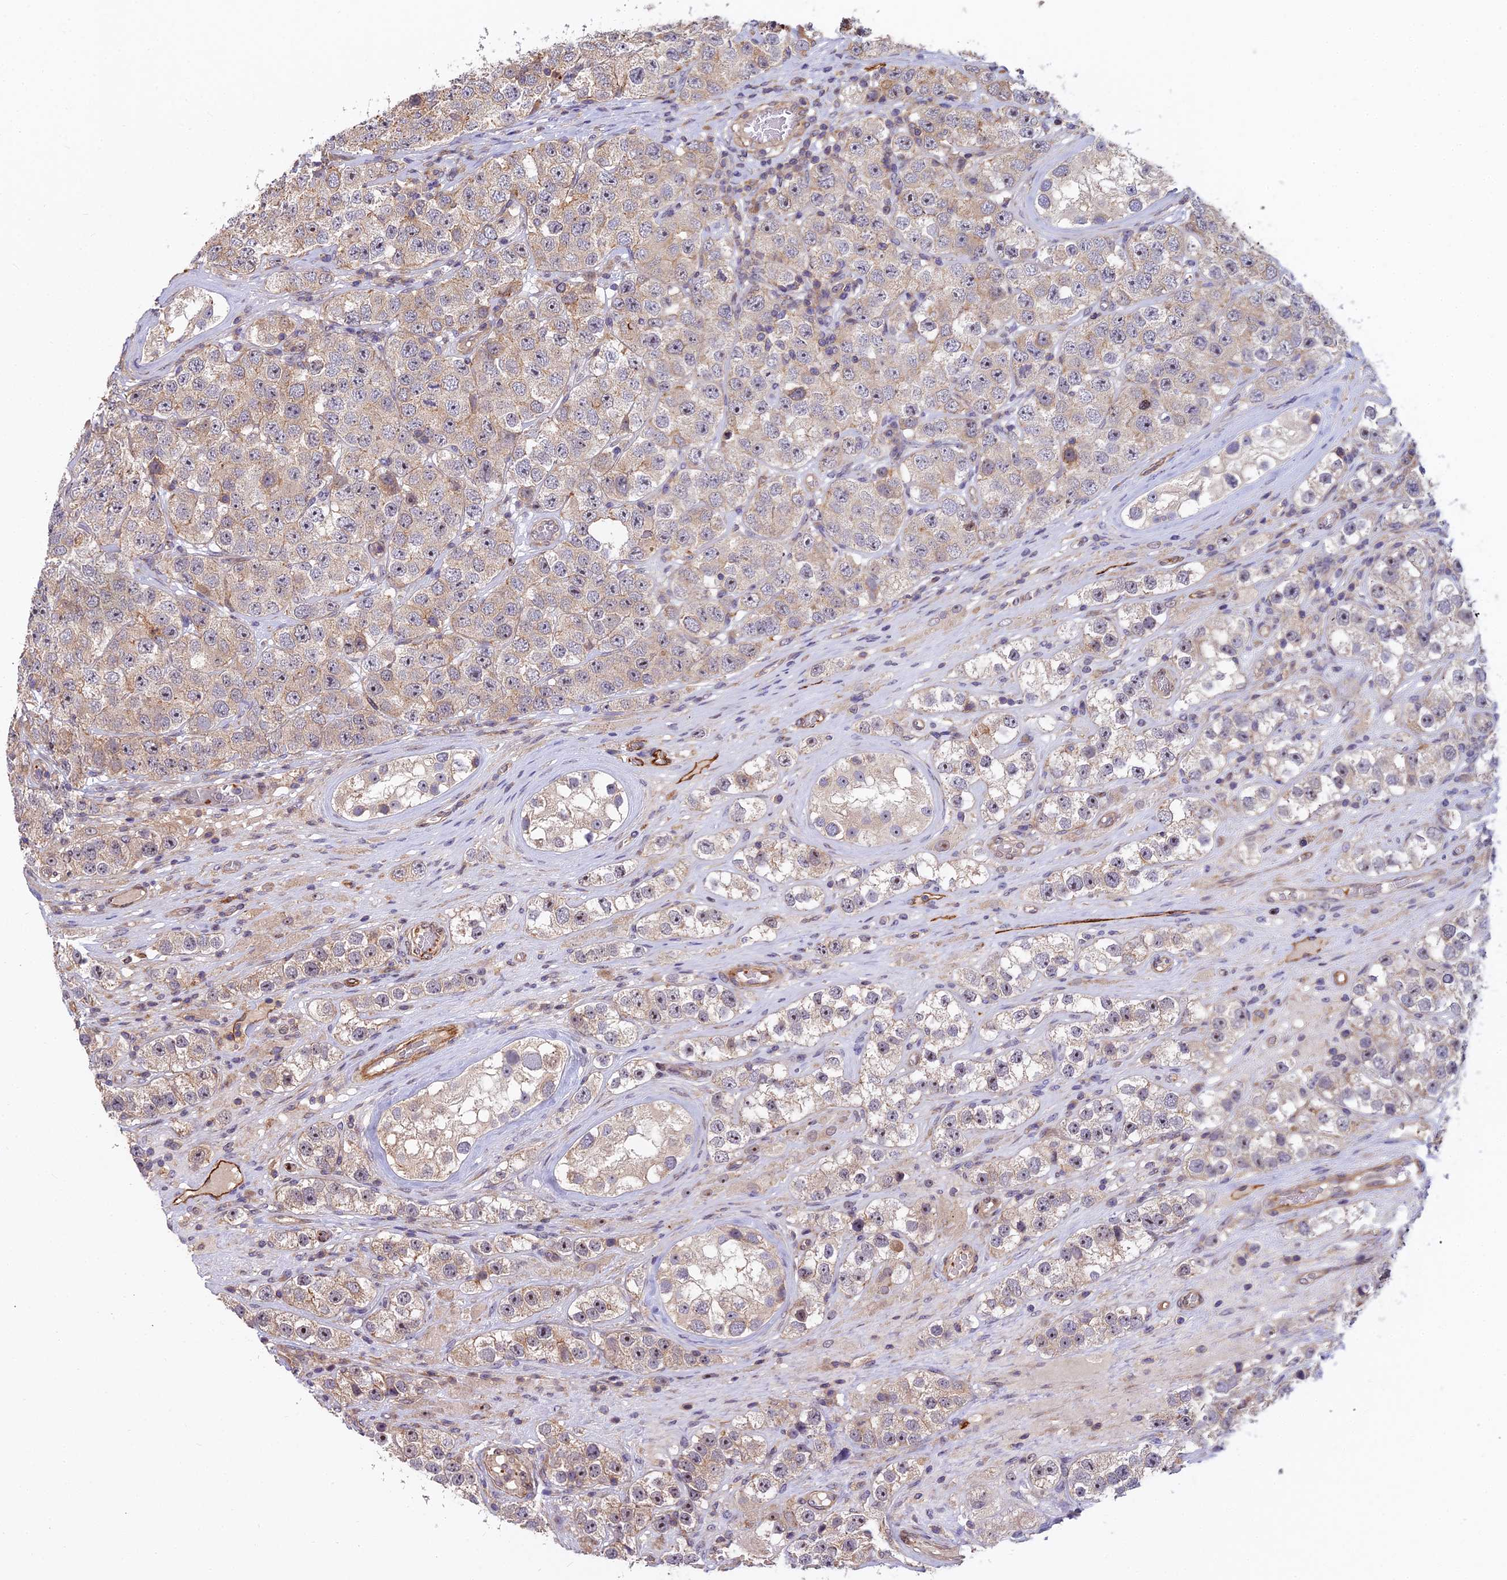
{"staining": {"intensity": "weak", "quantity": ">75%", "location": "cytoplasmic/membranous"}, "tissue": "testis cancer", "cell_type": "Tumor cells", "image_type": "cancer", "snomed": [{"axis": "morphology", "description": "Seminoma, NOS"}, {"axis": "topography", "description": "Testis"}], "caption": "IHC staining of testis cancer, which demonstrates low levels of weak cytoplasmic/membranous staining in about >75% of tumor cells indicating weak cytoplasmic/membranous protein positivity. The staining was performed using DAB (brown) for protein detection and nuclei were counterstained in hematoxylin (blue).", "gene": "TCEA3", "patient": {"sex": "male", "age": 28}}